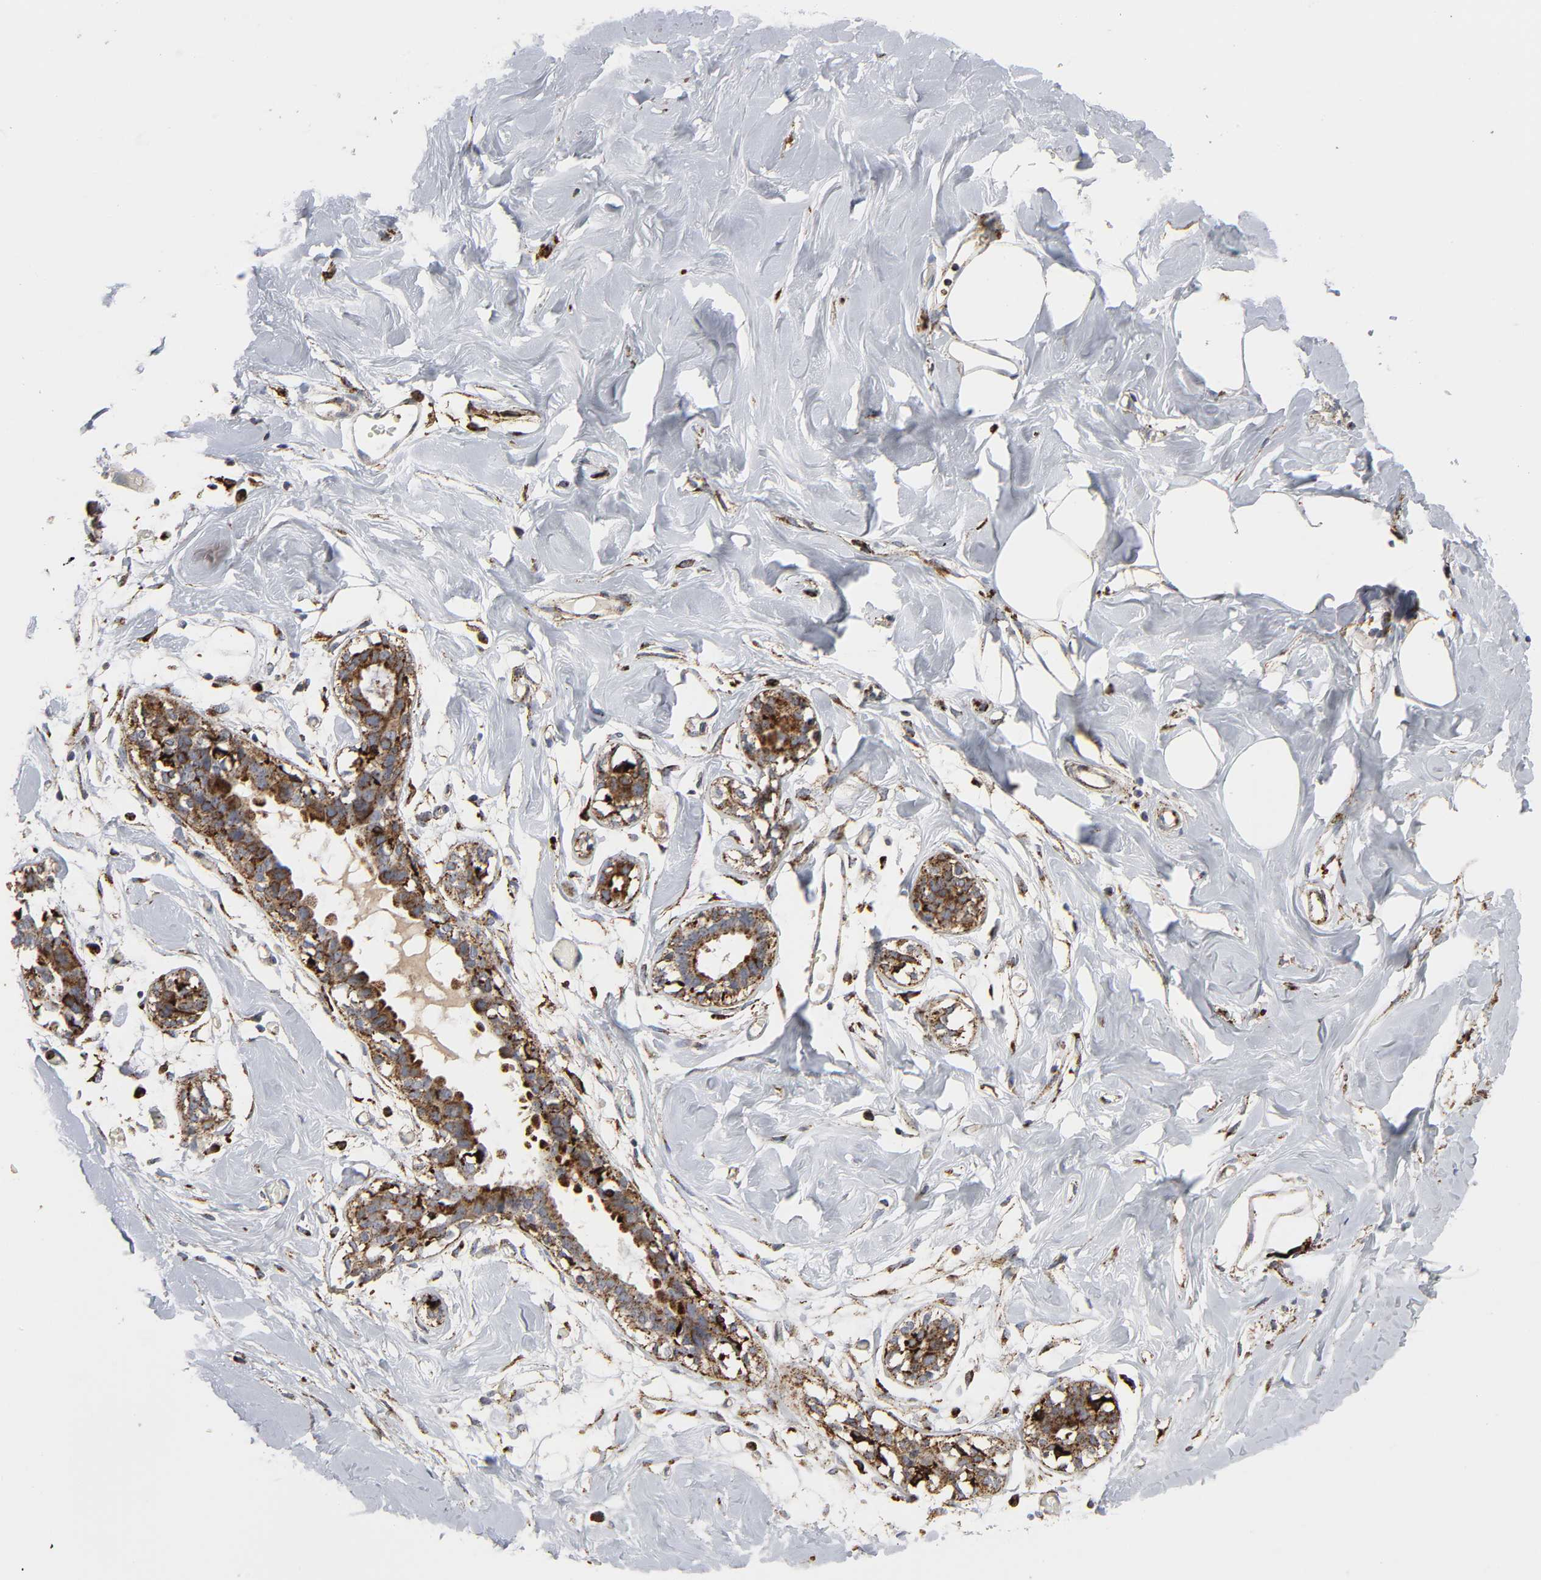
{"staining": {"intensity": "weak", "quantity": "25%-75%", "location": "cytoplasmic/membranous"}, "tissue": "breast", "cell_type": "Adipocytes", "image_type": "normal", "snomed": [{"axis": "morphology", "description": "Normal tissue, NOS"}, {"axis": "topography", "description": "Breast"}, {"axis": "topography", "description": "Adipose tissue"}], "caption": "High-magnification brightfield microscopy of benign breast stained with DAB (3,3'-diaminobenzidine) (brown) and counterstained with hematoxylin (blue). adipocytes exhibit weak cytoplasmic/membranous expression is seen in about25%-75% of cells.", "gene": "PSAP", "patient": {"sex": "female", "age": 25}}